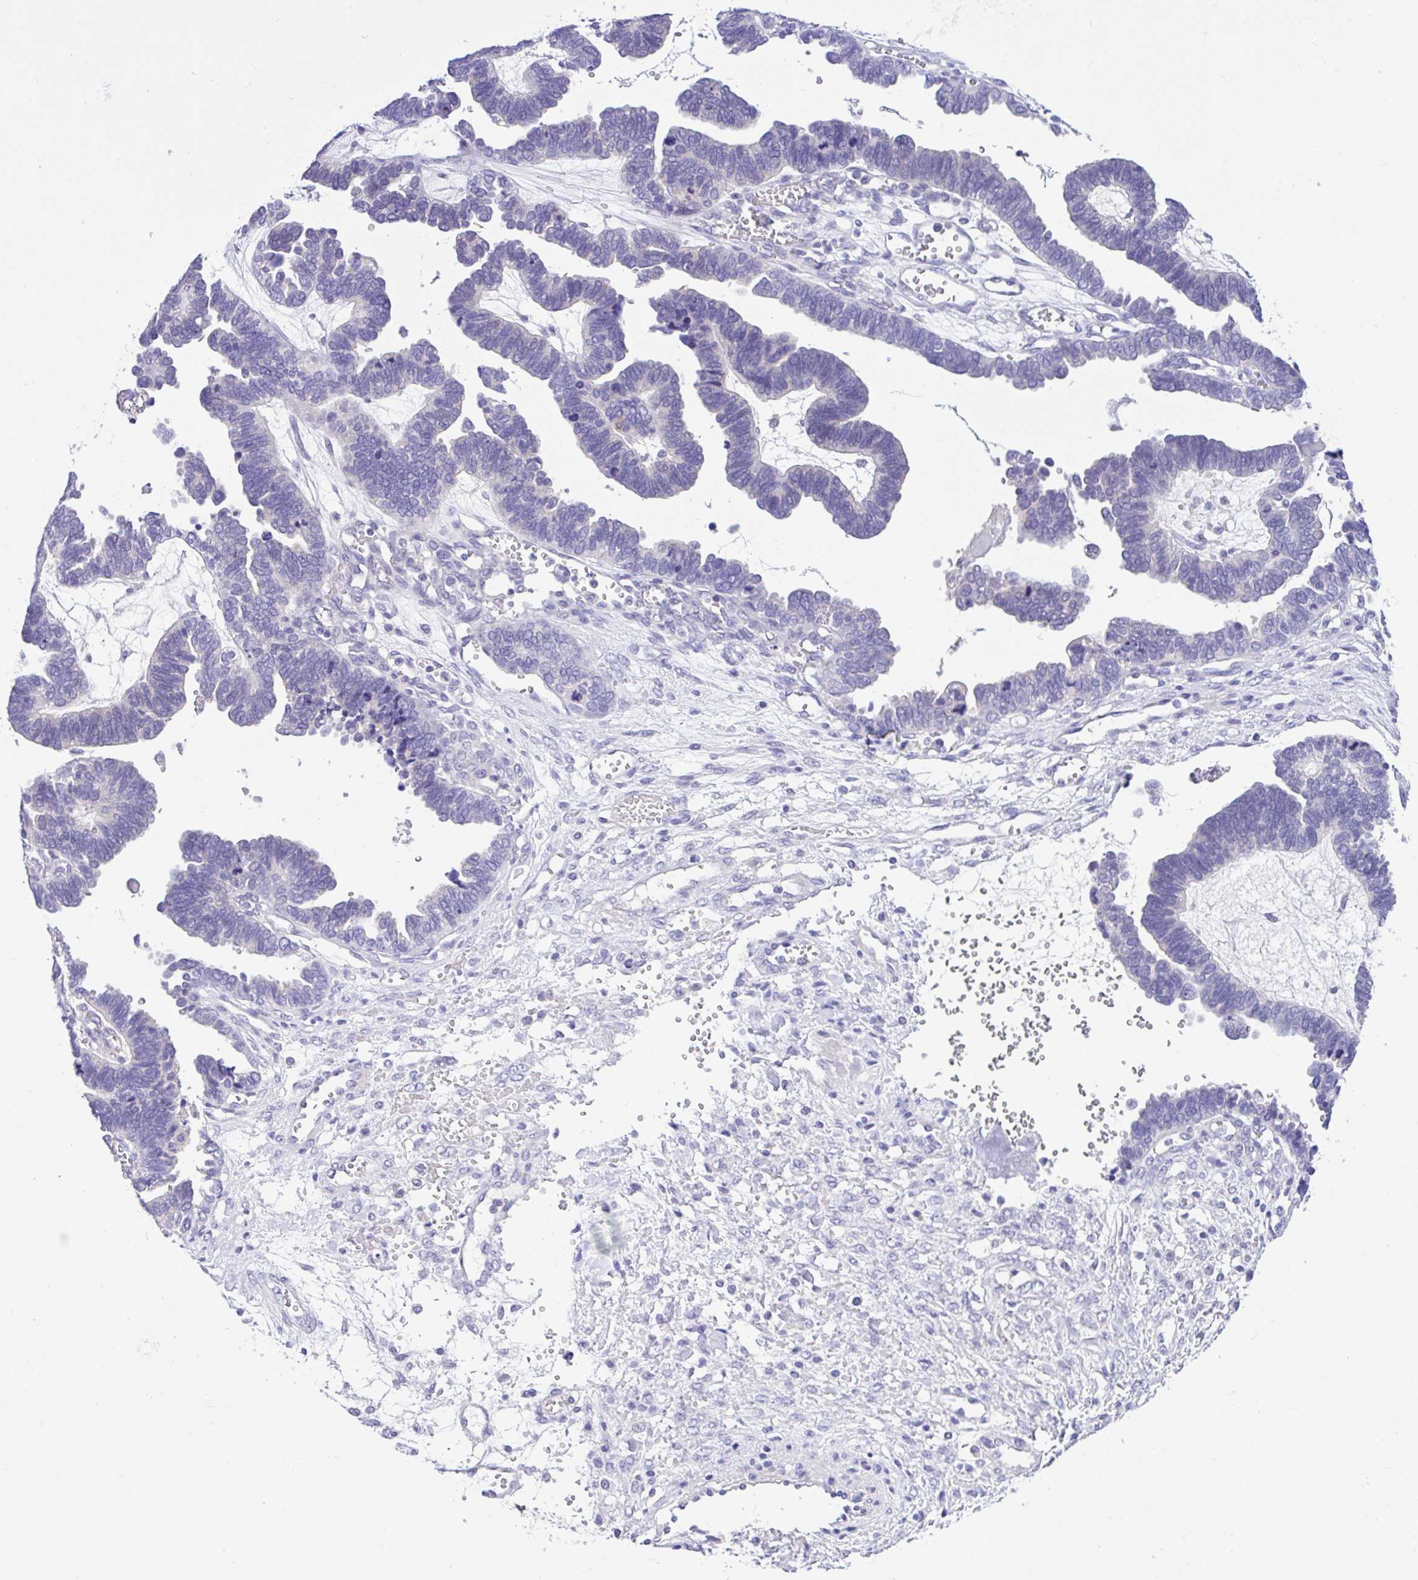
{"staining": {"intensity": "negative", "quantity": "none", "location": "none"}, "tissue": "ovarian cancer", "cell_type": "Tumor cells", "image_type": "cancer", "snomed": [{"axis": "morphology", "description": "Cystadenocarcinoma, serous, NOS"}, {"axis": "topography", "description": "Ovary"}], "caption": "Micrograph shows no significant protein staining in tumor cells of ovarian serous cystadenocarcinoma.", "gene": "ANO4", "patient": {"sex": "female", "age": 51}}